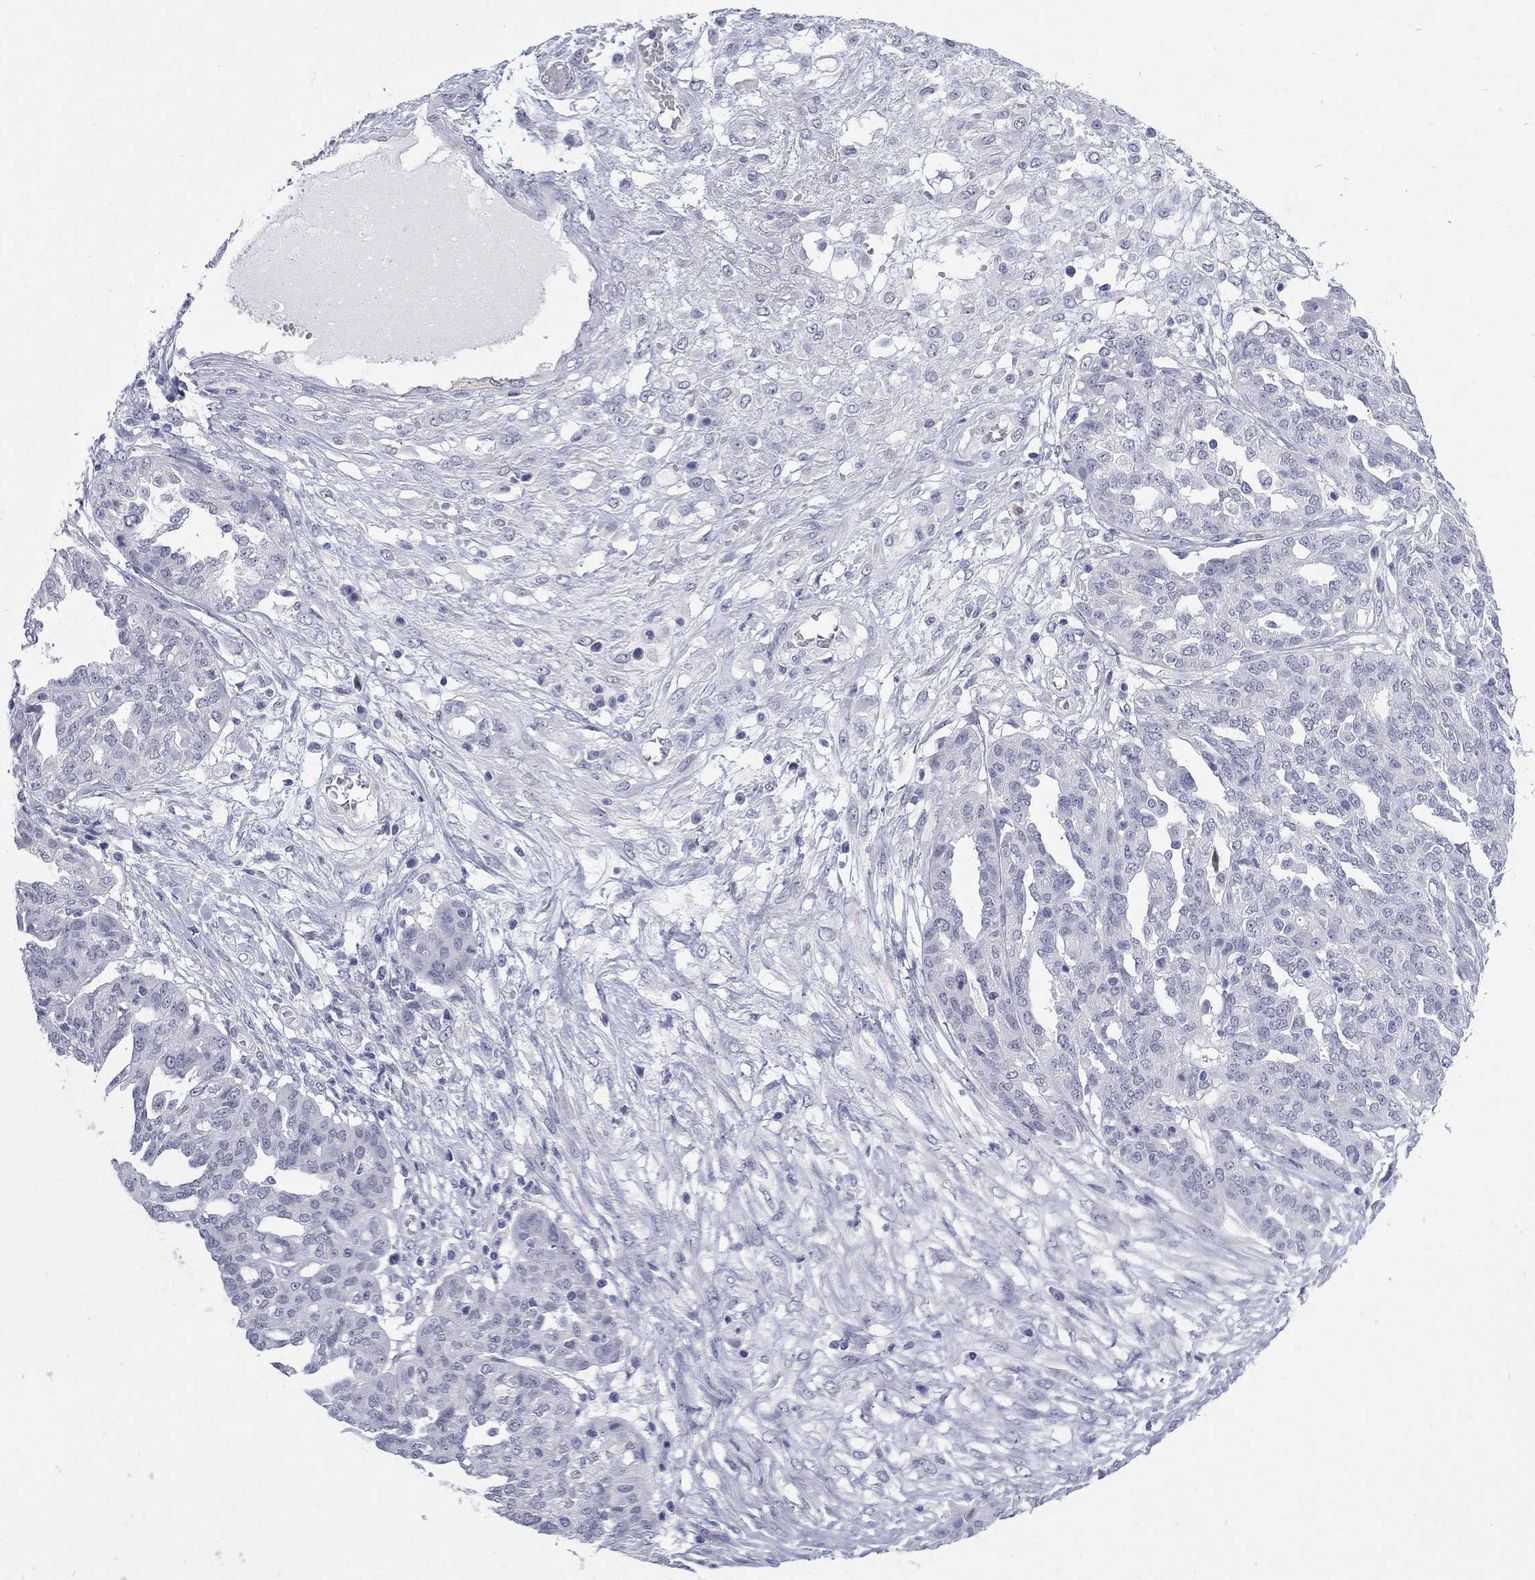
{"staining": {"intensity": "negative", "quantity": "none", "location": "none"}, "tissue": "ovarian cancer", "cell_type": "Tumor cells", "image_type": "cancer", "snomed": [{"axis": "morphology", "description": "Cystadenocarcinoma, serous, NOS"}, {"axis": "topography", "description": "Ovary"}], "caption": "Immunohistochemistry (IHC) of ovarian cancer exhibits no staining in tumor cells.", "gene": "ECEL1", "patient": {"sex": "female", "age": 67}}